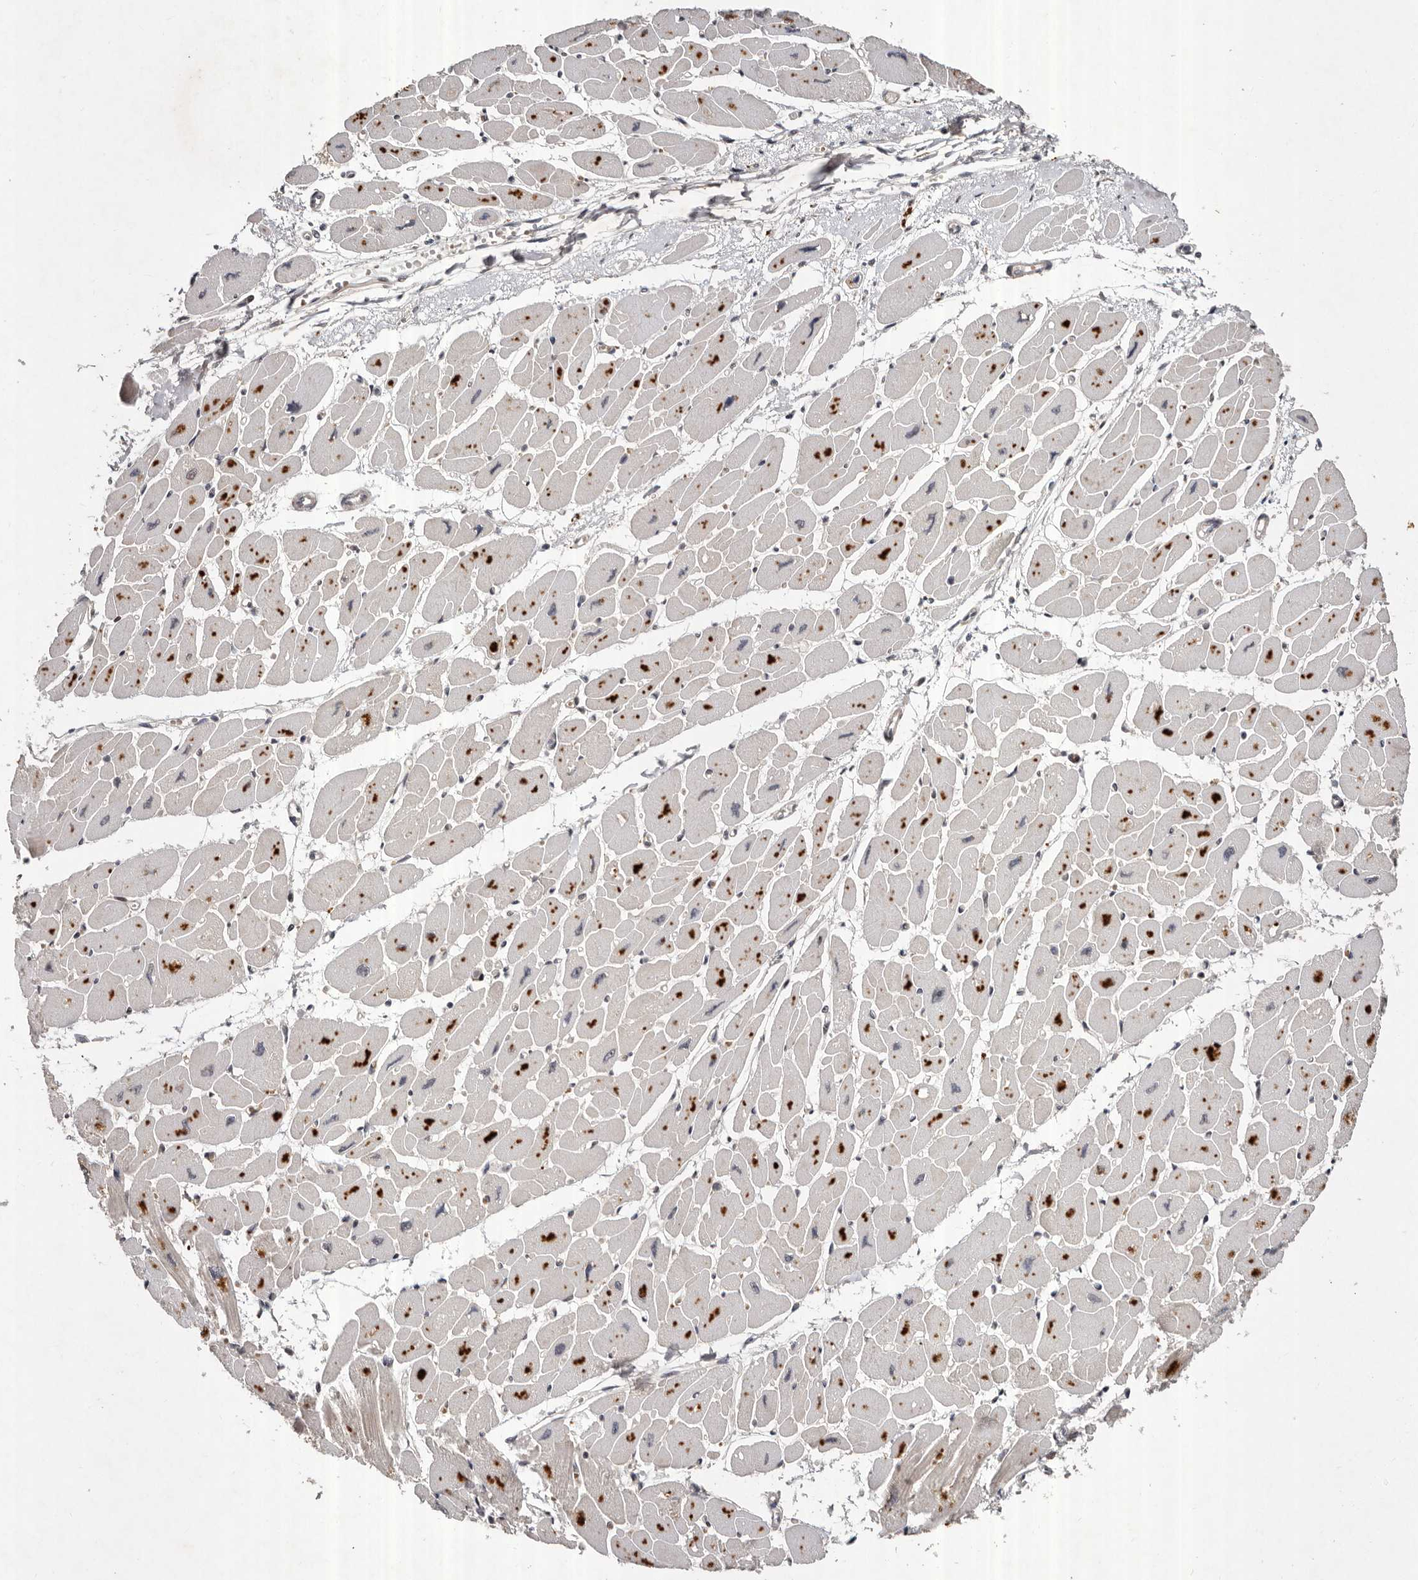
{"staining": {"intensity": "strong", "quantity": "25%-75%", "location": "cytoplasmic/membranous"}, "tissue": "heart muscle", "cell_type": "Cardiomyocytes", "image_type": "normal", "snomed": [{"axis": "morphology", "description": "Normal tissue, NOS"}, {"axis": "topography", "description": "Heart"}], "caption": "Immunohistochemistry (IHC) photomicrograph of normal heart muscle: heart muscle stained using immunohistochemistry (IHC) shows high levels of strong protein expression localized specifically in the cytoplasmic/membranous of cardiomyocytes, appearing as a cytoplasmic/membranous brown color.", "gene": "ABL1", "patient": {"sex": "female", "age": 54}}